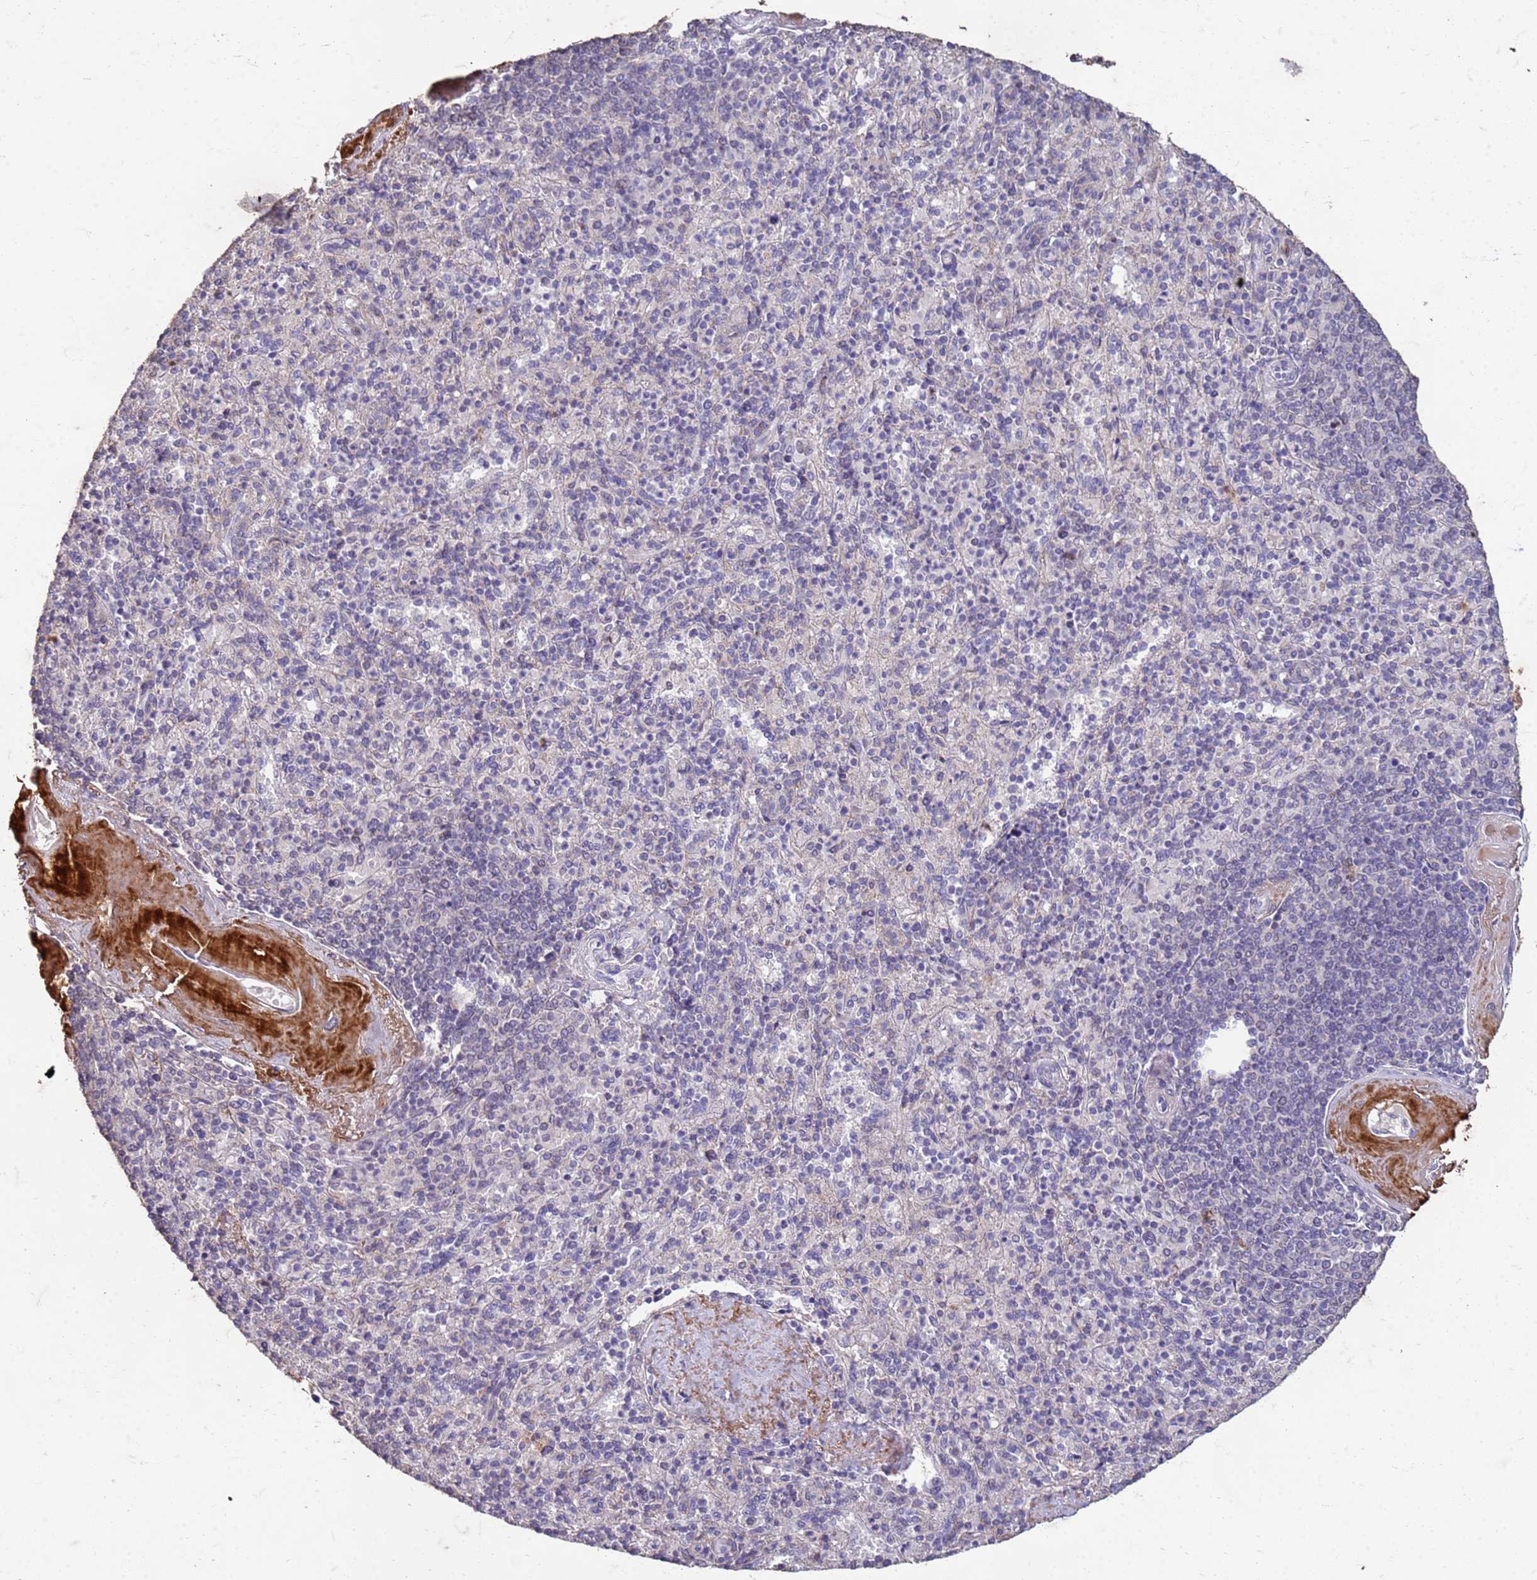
{"staining": {"intensity": "negative", "quantity": "none", "location": "none"}, "tissue": "spleen", "cell_type": "Cells in red pulp", "image_type": "normal", "snomed": [{"axis": "morphology", "description": "Normal tissue, NOS"}, {"axis": "topography", "description": "Spleen"}], "caption": "A high-resolution image shows IHC staining of normal spleen, which exhibits no significant expression in cells in red pulp. (DAB (3,3'-diaminobenzidine) immunohistochemistry, high magnification).", "gene": "SLC25A15", "patient": {"sex": "male", "age": 82}}